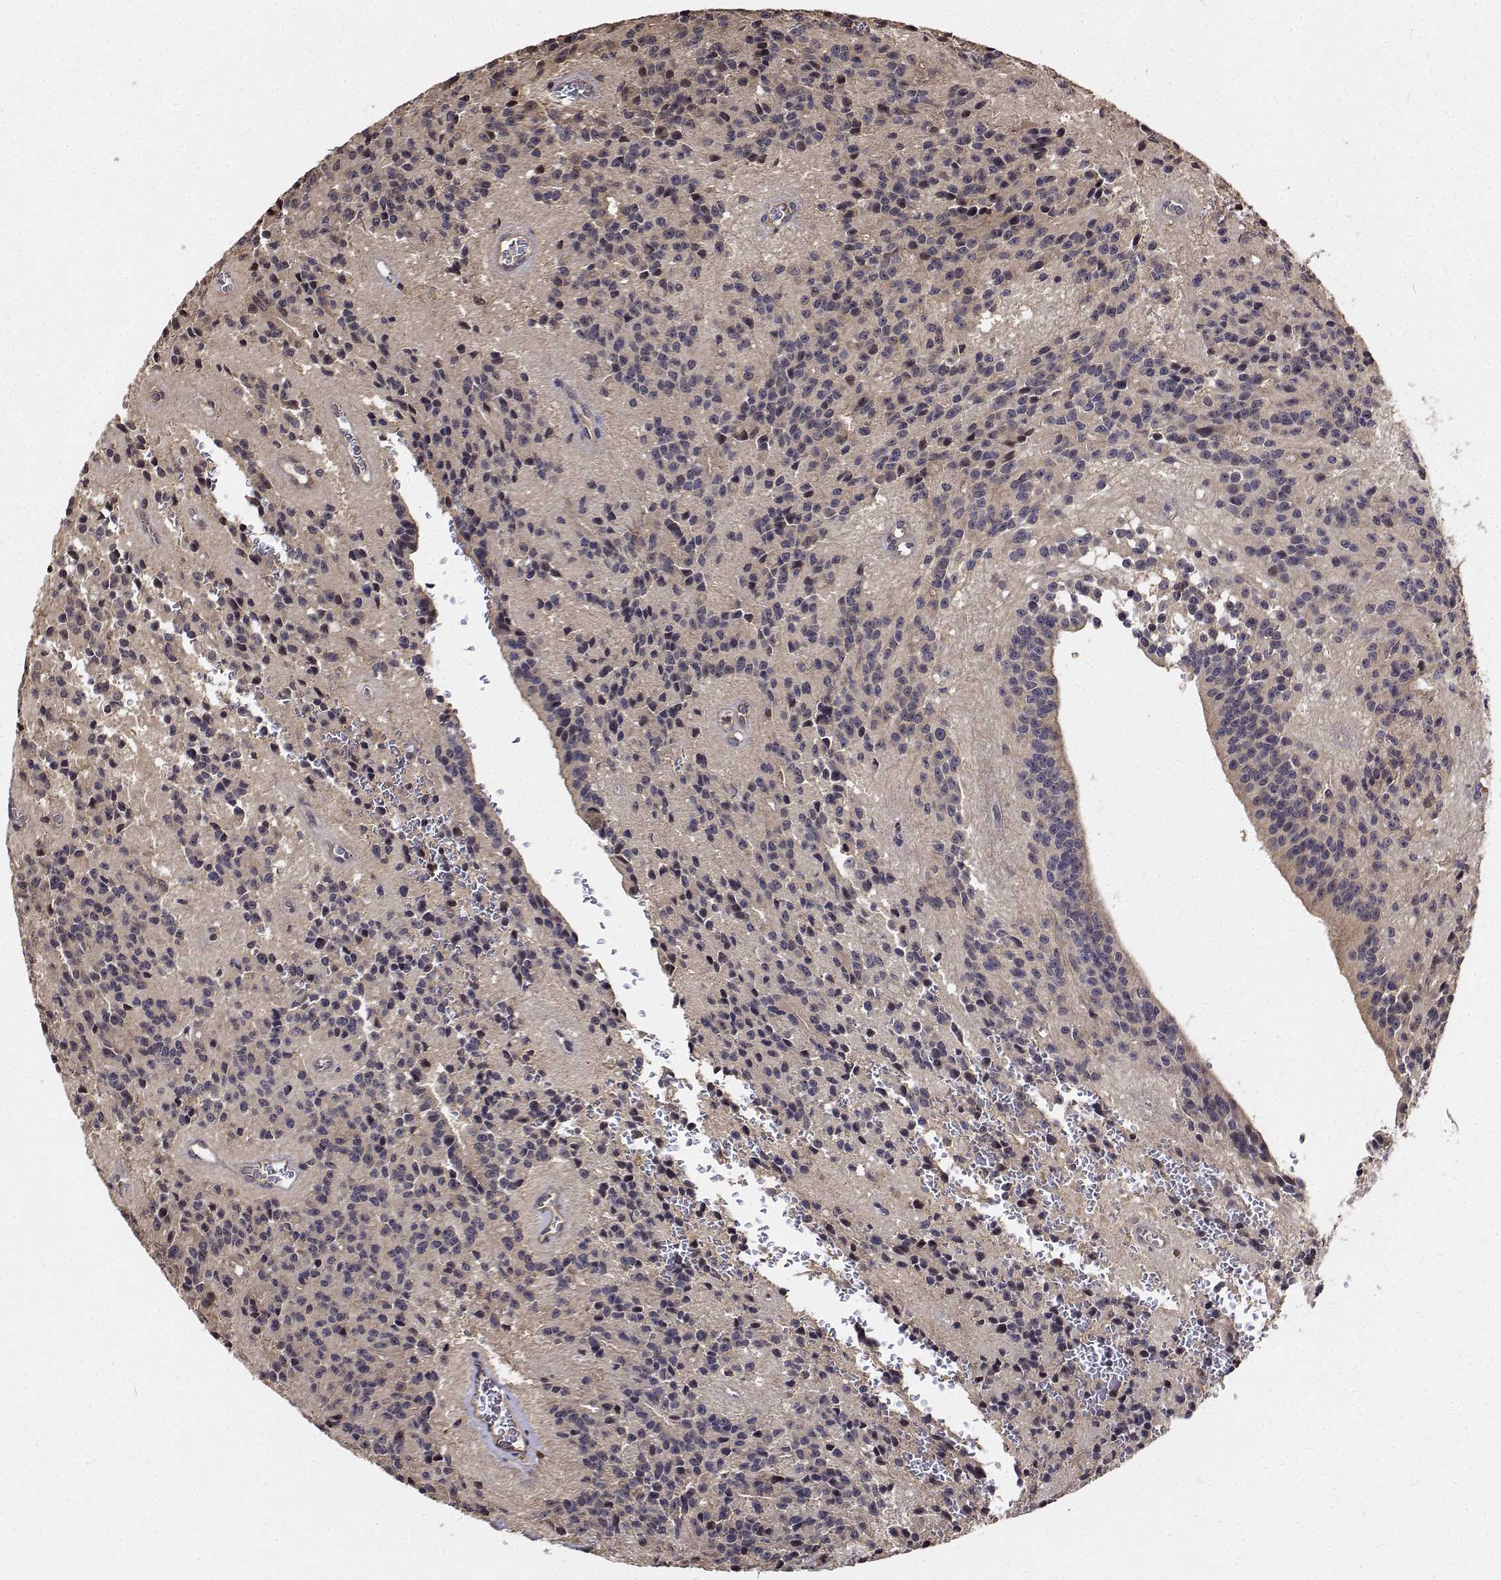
{"staining": {"intensity": "negative", "quantity": "none", "location": "none"}, "tissue": "glioma", "cell_type": "Tumor cells", "image_type": "cancer", "snomed": [{"axis": "morphology", "description": "Glioma, malignant, Low grade"}, {"axis": "topography", "description": "Brain"}], "caption": "Histopathology image shows no protein positivity in tumor cells of glioma tissue. Brightfield microscopy of immunohistochemistry stained with DAB (3,3'-diaminobenzidine) (brown) and hematoxylin (blue), captured at high magnification.", "gene": "PCID2", "patient": {"sex": "male", "age": 31}}